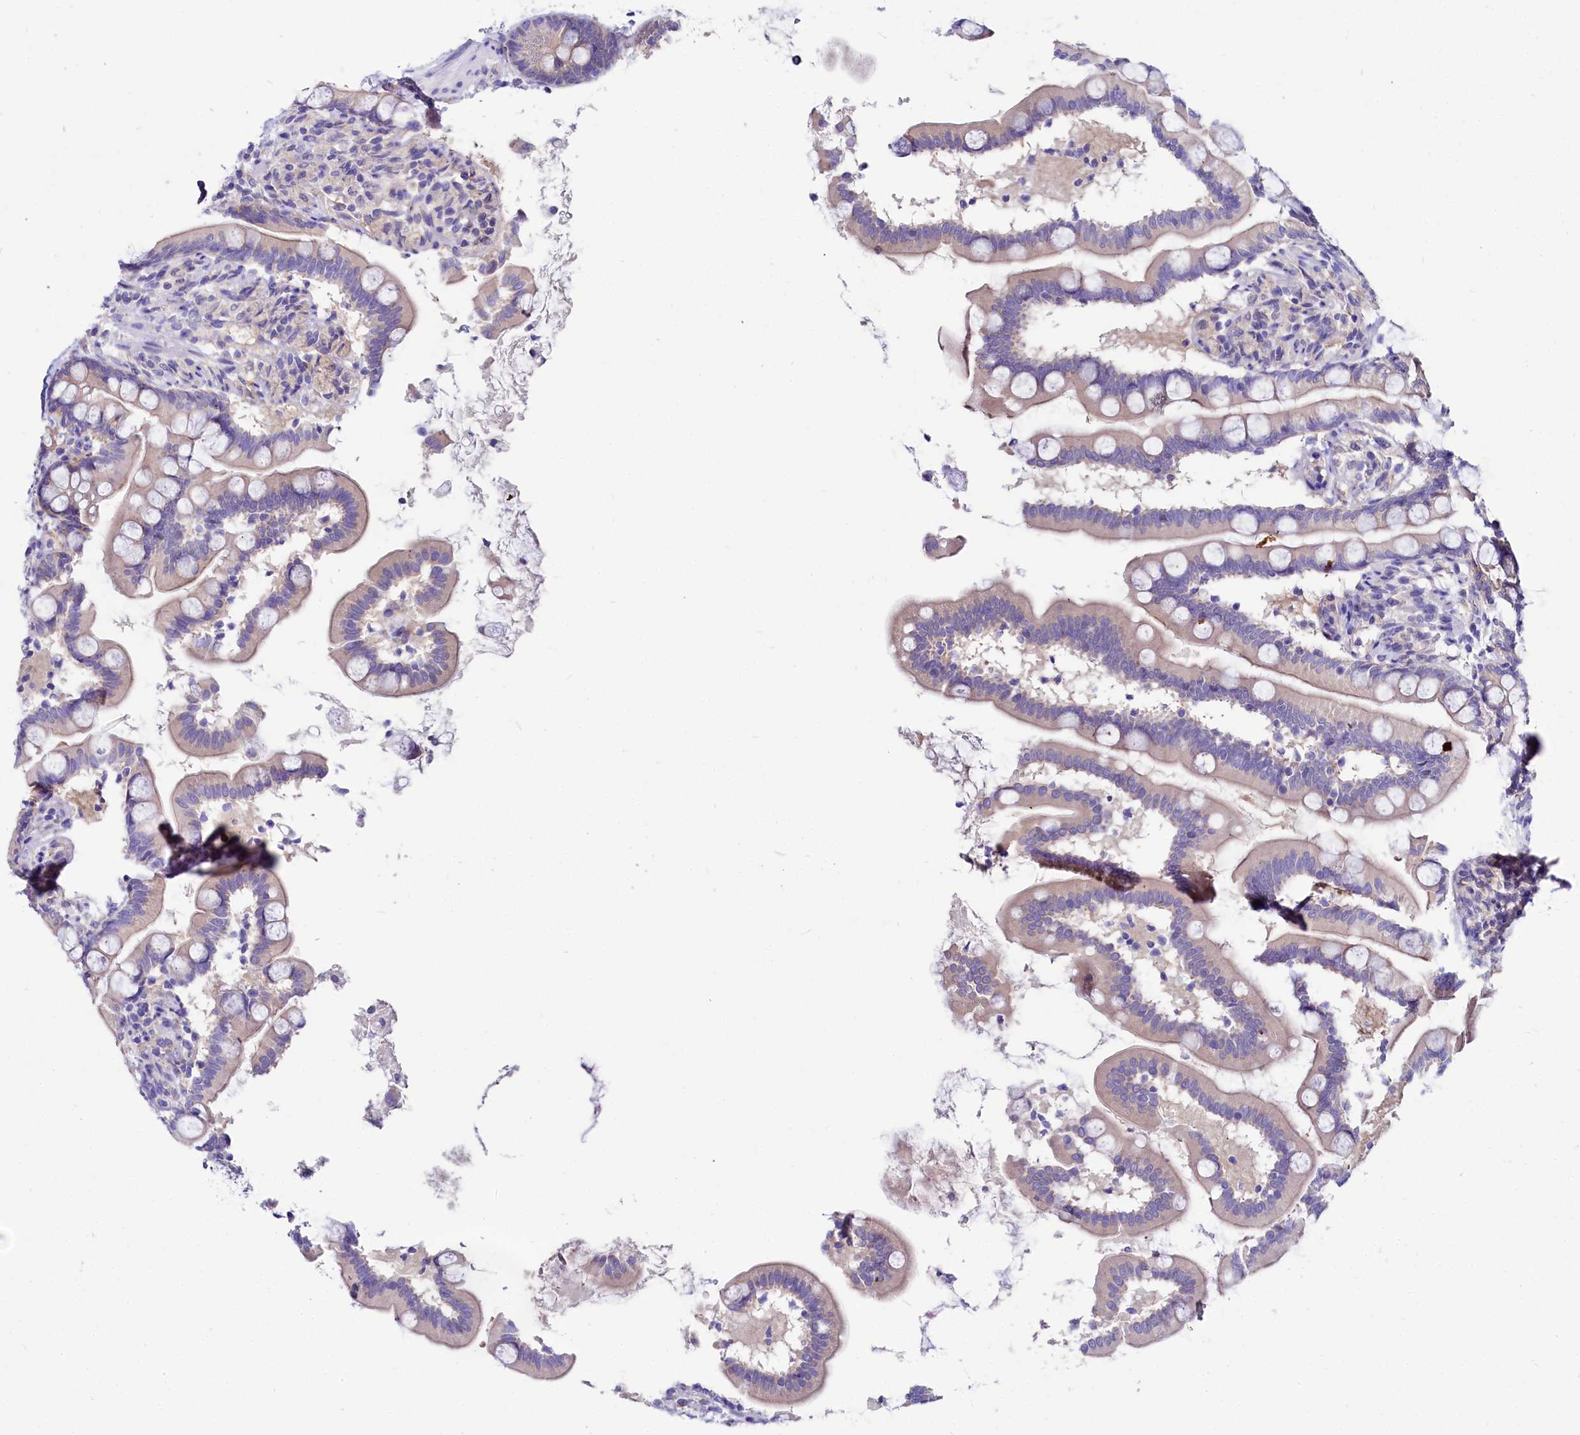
{"staining": {"intensity": "negative", "quantity": "none", "location": "none"}, "tissue": "small intestine", "cell_type": "Glandular cells", "image_type": "normal", "snomed": [{"axis": "morphology", "description": "Normal tissue, NOS"}, {"axis": "topography", "description": "Small intestine"}], "caption": "Human small intestine stained for a protein using IHC displays no positivity in glandular cells.", "gene": "ABHD5", "patient": {"sex": "female", "age": 64}}